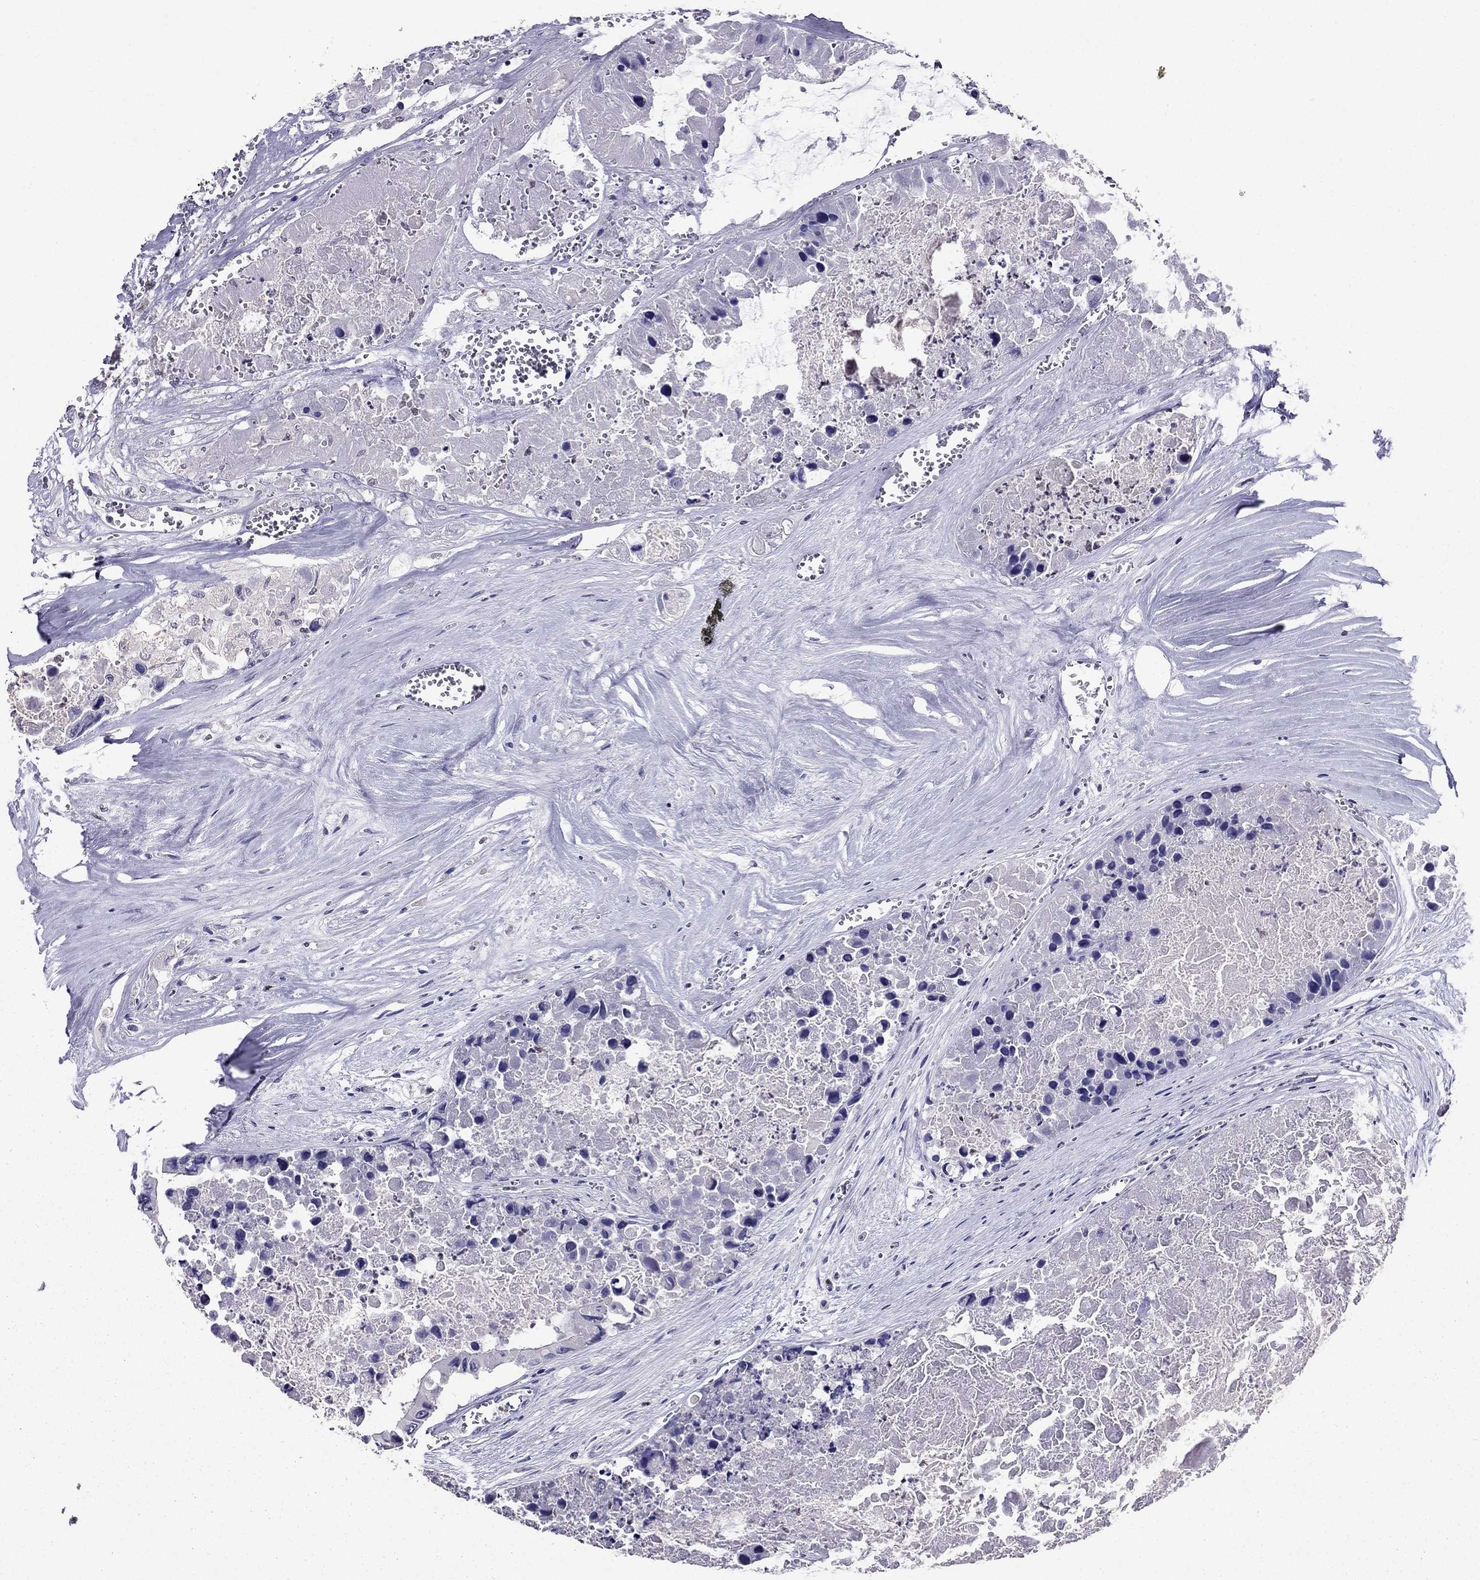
{"staining": {"intensity": "strong", "quantity": ">75%", "location": "nuclear"}, "tissue": "colorectal cancer", "cell_type": "Tumor cells", "image_type": "cancer", "snomed": [{"axis": "morphology", "description": "Adenocarcinoma, NOS"}, {"axis": "topography", "description": "Colon"}], "caption": "An immunohistochemistry (IHC) photomicrograph of tumor tissue is shown. Protein staining in brown labels strong nuclear positivity in adenocarcinoma (colorectal) within tumor cells.", "gene": "ARID3A", "patient": {"sex": "female", "age": 48}}